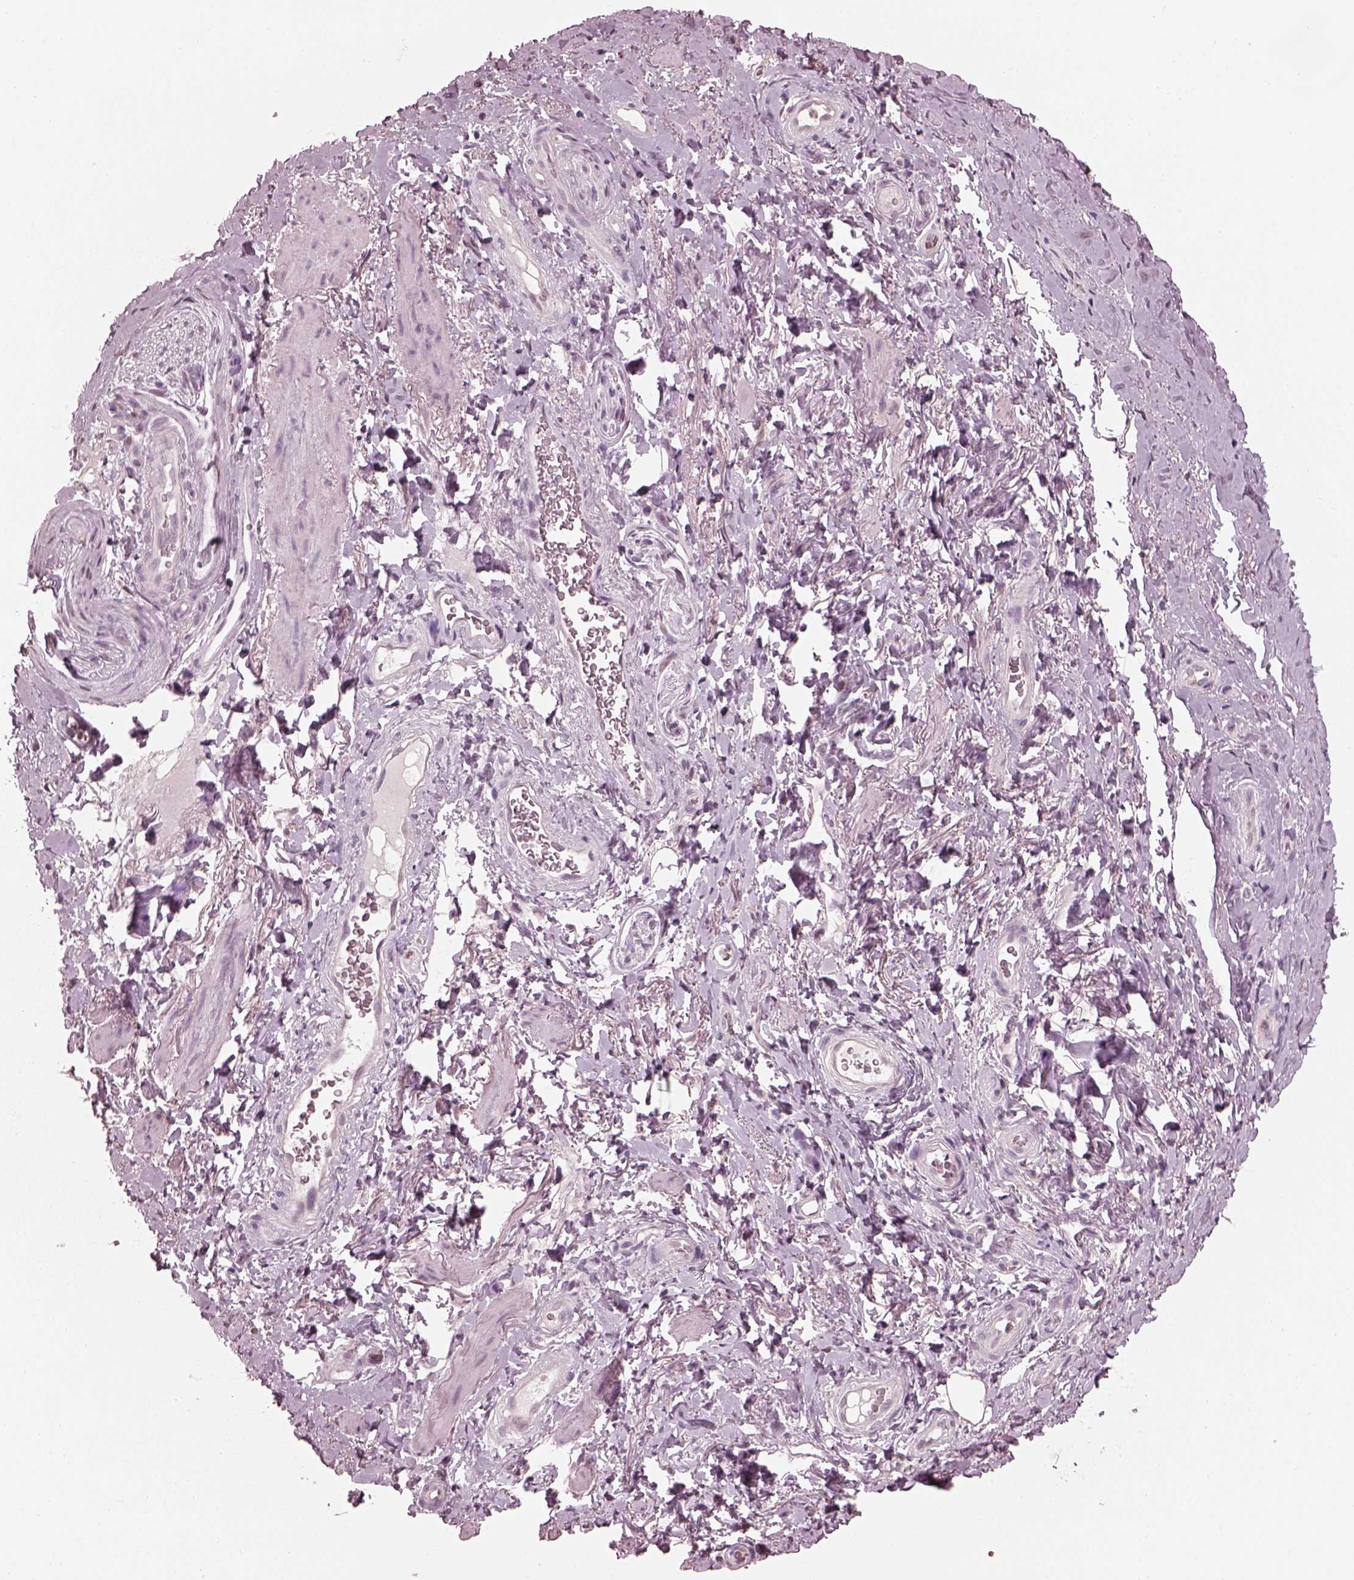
{"staining": {"intensity": "negative", "quantity": "none", "location": "none"}, "tissue": "adipose tissue", "cell_type": "Adipocytes", "image_type": "normal", "snomed": [{"axis": "morphology", "description": "Normal tissue, NOS"}, {"axis": "topography", "description": "Anal"}, {"axis": "topography", "description": "Peripheral nerve tissue"}], "caption": "Immunohistochemistry histopathology image of benign human adipose tissue stained for a protein (brown), which demonstrates no staining in adipocytes. Nuclei are stained in blue.", "gene": "TSKS", "patient": {"sex": "male", "age": 53}}